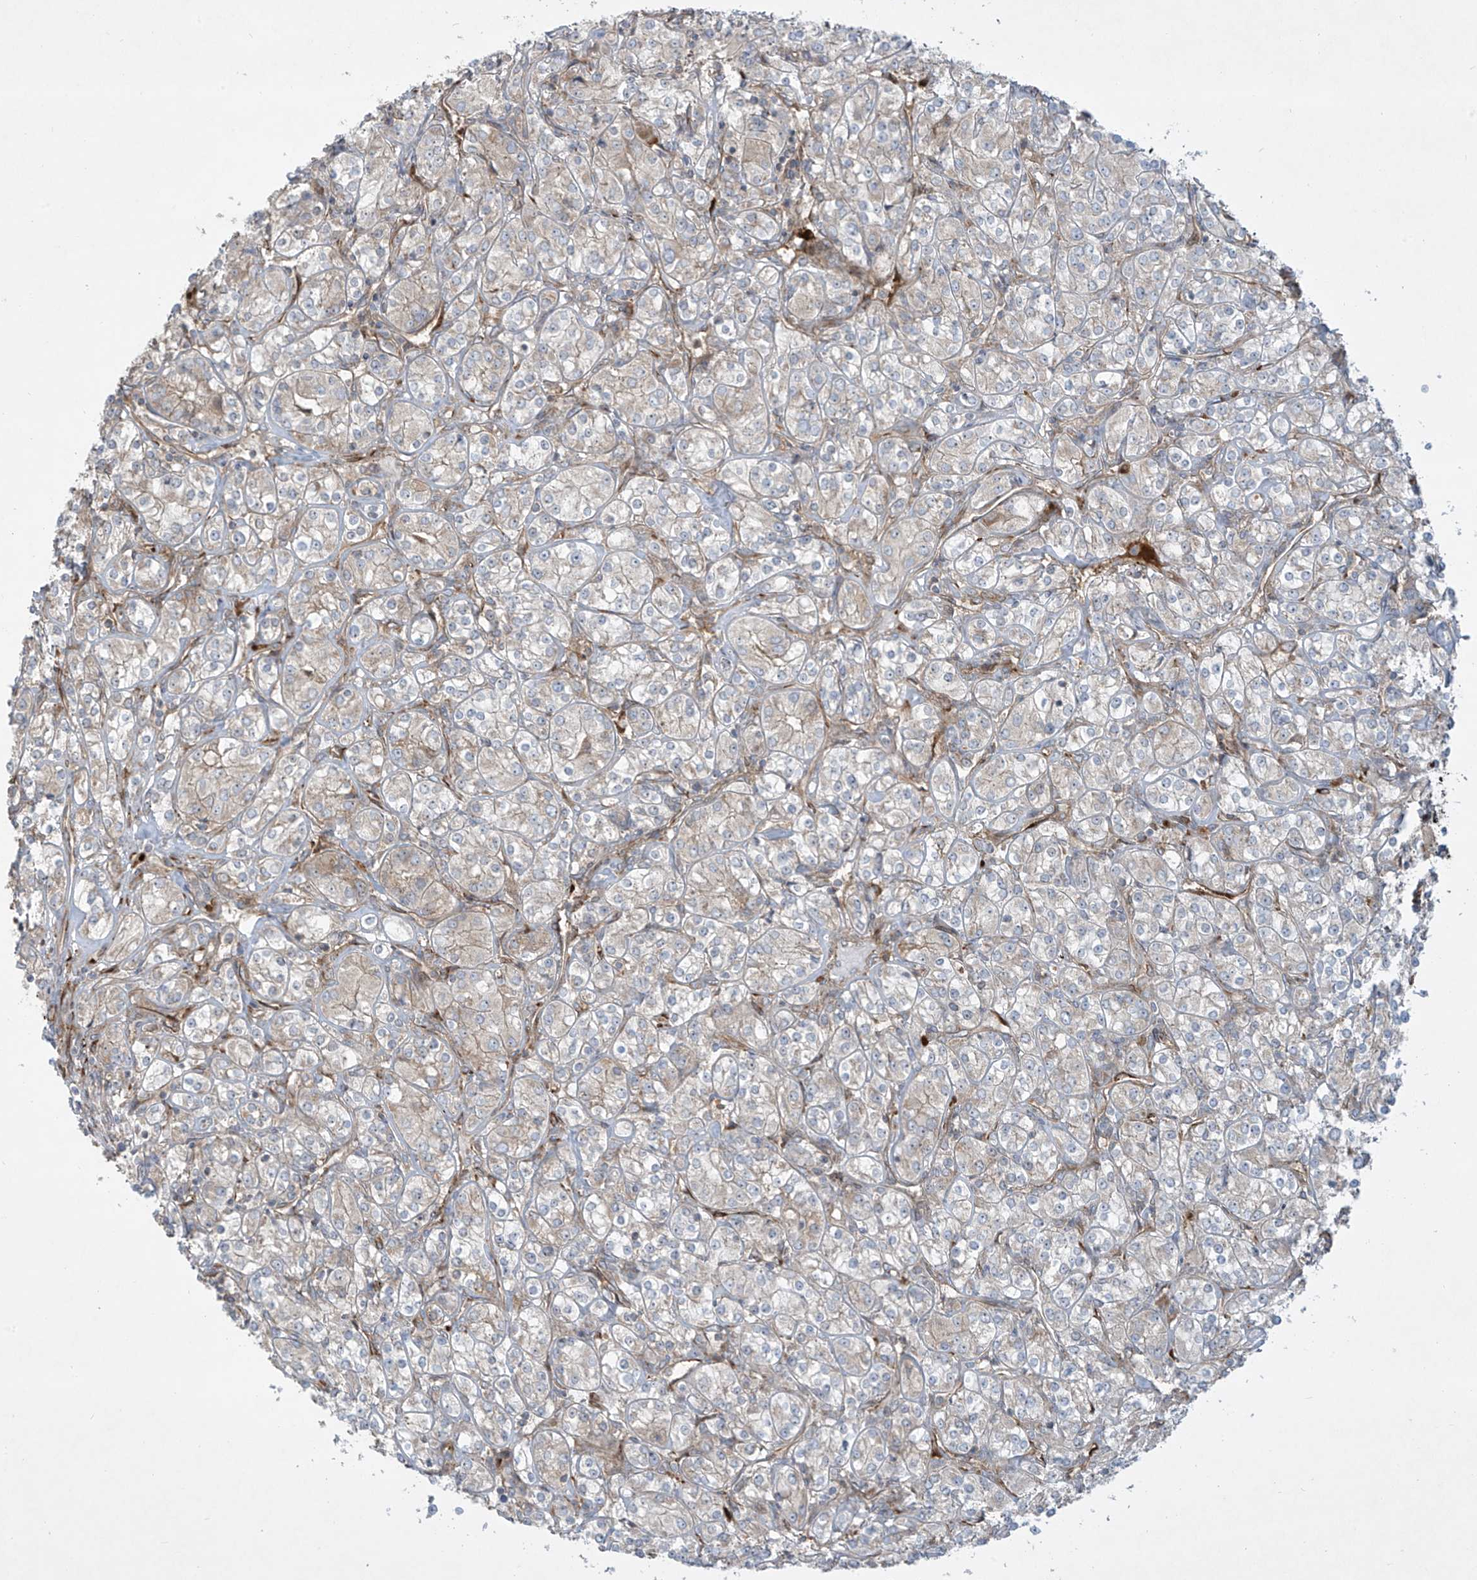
{"staining": {"intensity": "weak", "quantity": "<25%", "location": "cytoplasmic/membranous"}, "tissue": "renal cancer", "cell_type": "Tumor cells", "image_type": "cancer", "snomed": [{"axis": "morphology", "description": "Adenocarcinoma, NOS"}, {"axis": "topography", "description": "Kidney"}], "caption": "The IHC image has no significant staining in tumor cells of renal adenocarcinoma tissue.", "gene": "DDIT4", "patient": {"sex": "male", "age": 77}}